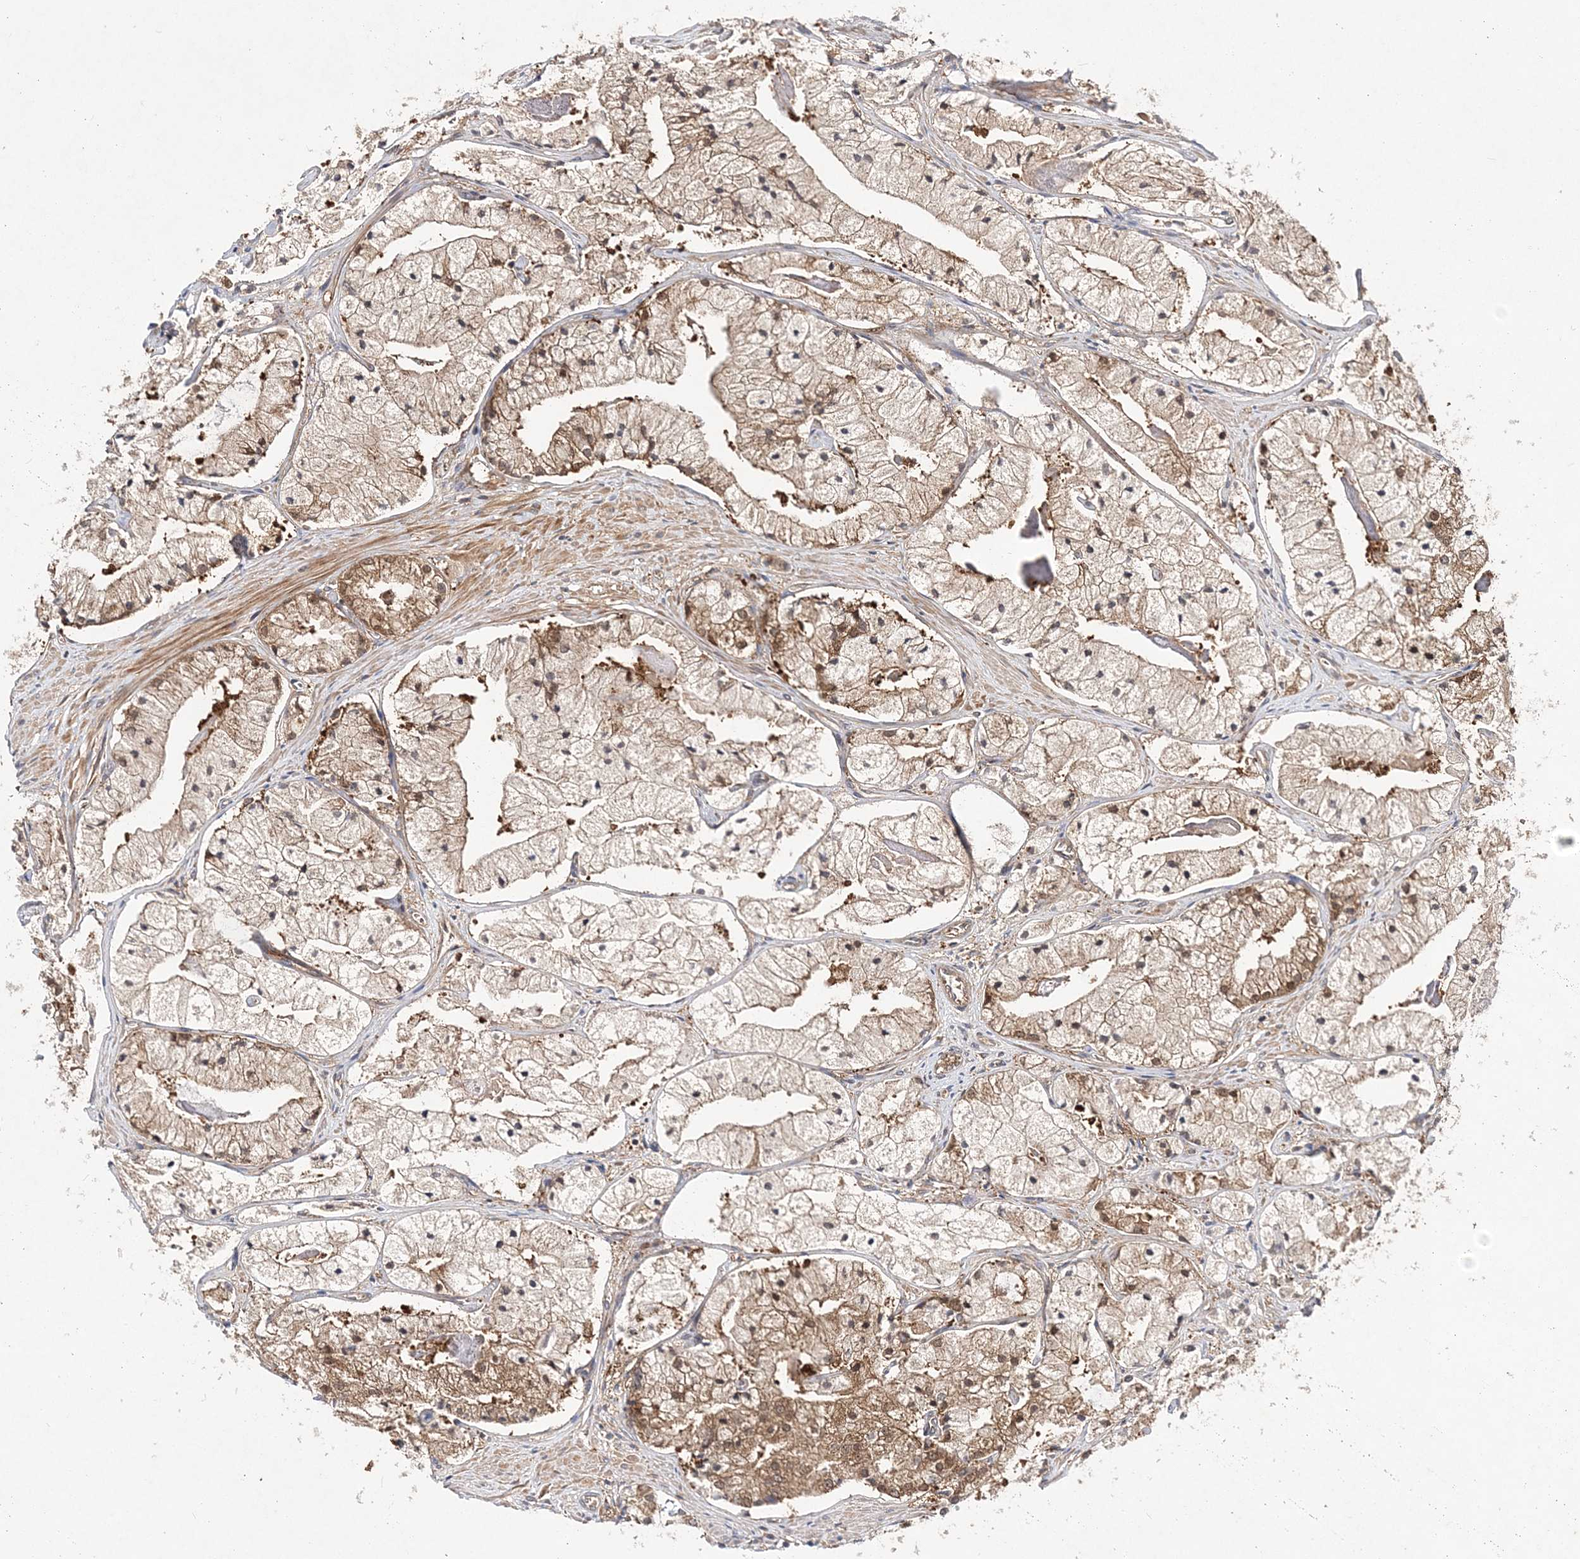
{"staining": {"intensity": "moderate", "quantity": "25%-75%", "location": "cytoplasmic/membranous,nuclear"}, "tissue": "prostate cancer", "cell_type": "Tumor cells", "image_type": "cancer", "snomed": [{"axis": "morphology", "description": "Adenocarcinoma, High grade"}, {"axis": "topography", "description": "Prostate"}], "caption": "DAB (3,3'-diaminobenzidine) immunohistochemical staining of high-grade adenocarcinoma (prostate) displays moderate cytoplasmic/membranous and nuclear protein staining in about 25%-75% of tumor cells.", "gene": "TMEM9B", "patient": {"sex": "male", "age": 50}}